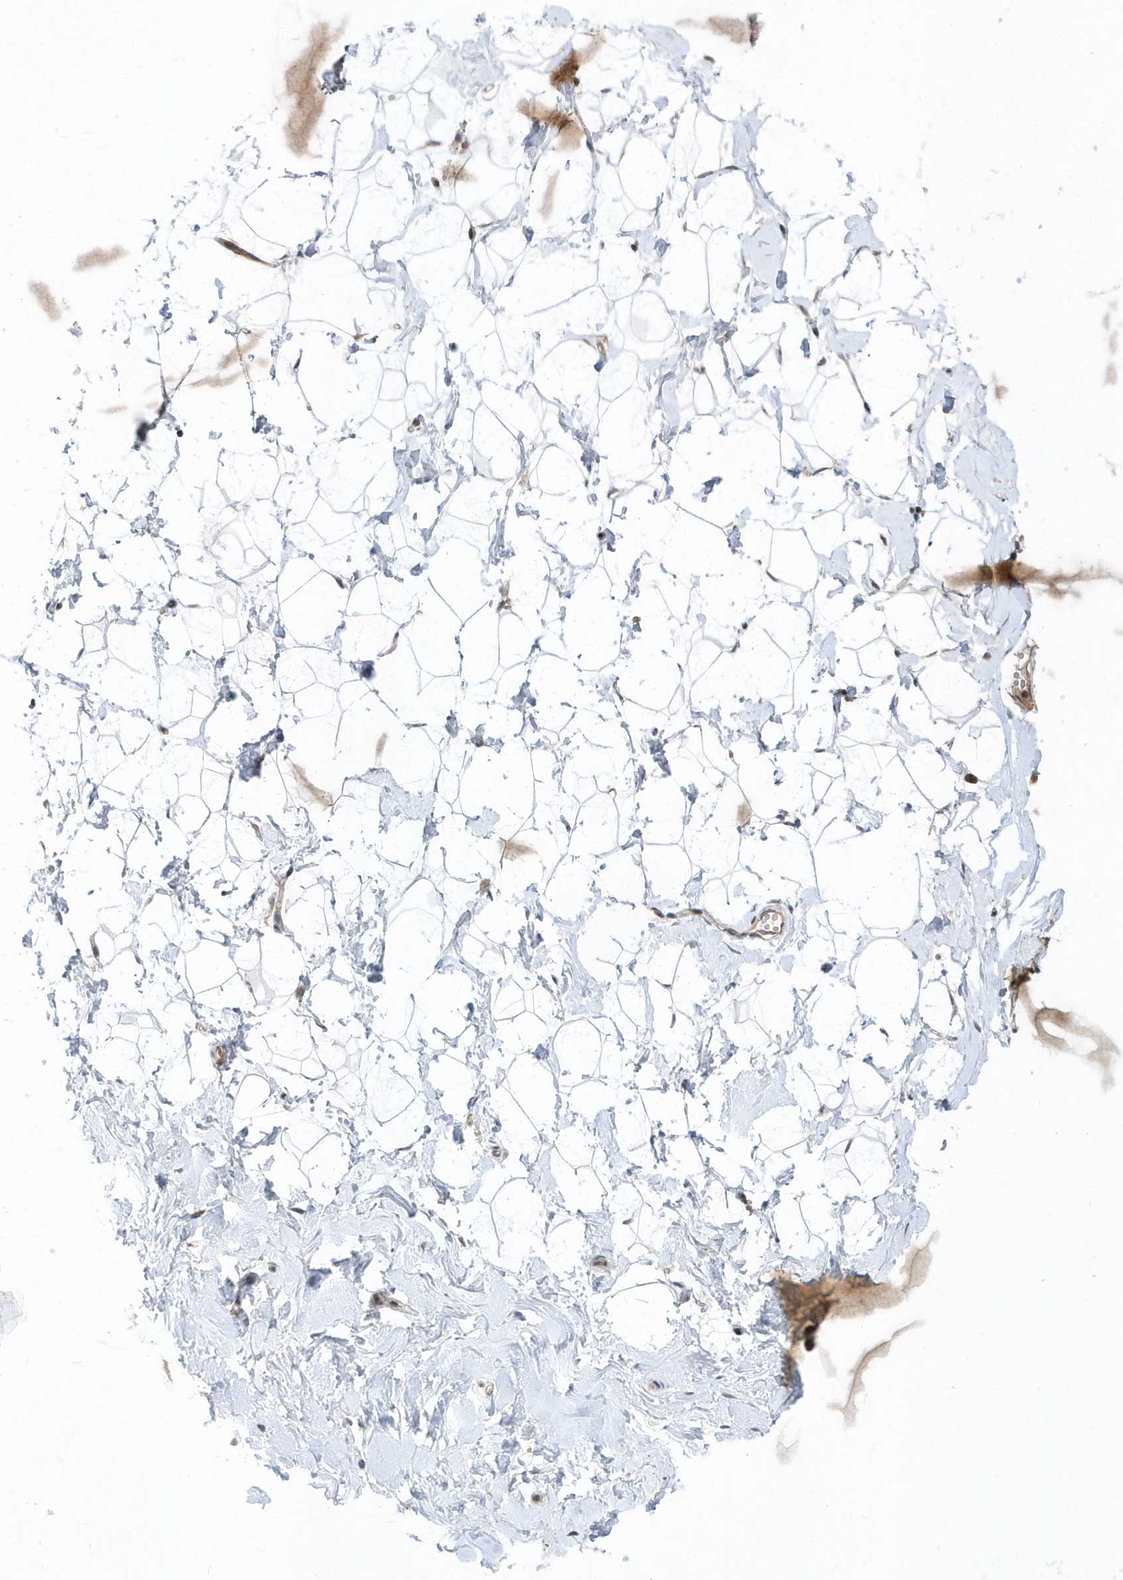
{"staining": {"intensity": "moderate", "quantity": "<25%", "location": "nuclear"}, "tissue": "breast", "cell_type": "Adipocytes", "image_type": "normal", "snomed": [{"axis": "morphology", "description": "Normal tissue, NOS"}, {"axis": "morphology", "description": "Adenoma, NOS"}, {"axis": "topography", "description": "Breast"}], "caption": "Benign breast was stained to show a protein in brown. There is low levels of moderate nuclear positivity in about <25% of adipocytes.", "gene": "MXI1", "patient": {"sex": "female", "age": 23}}